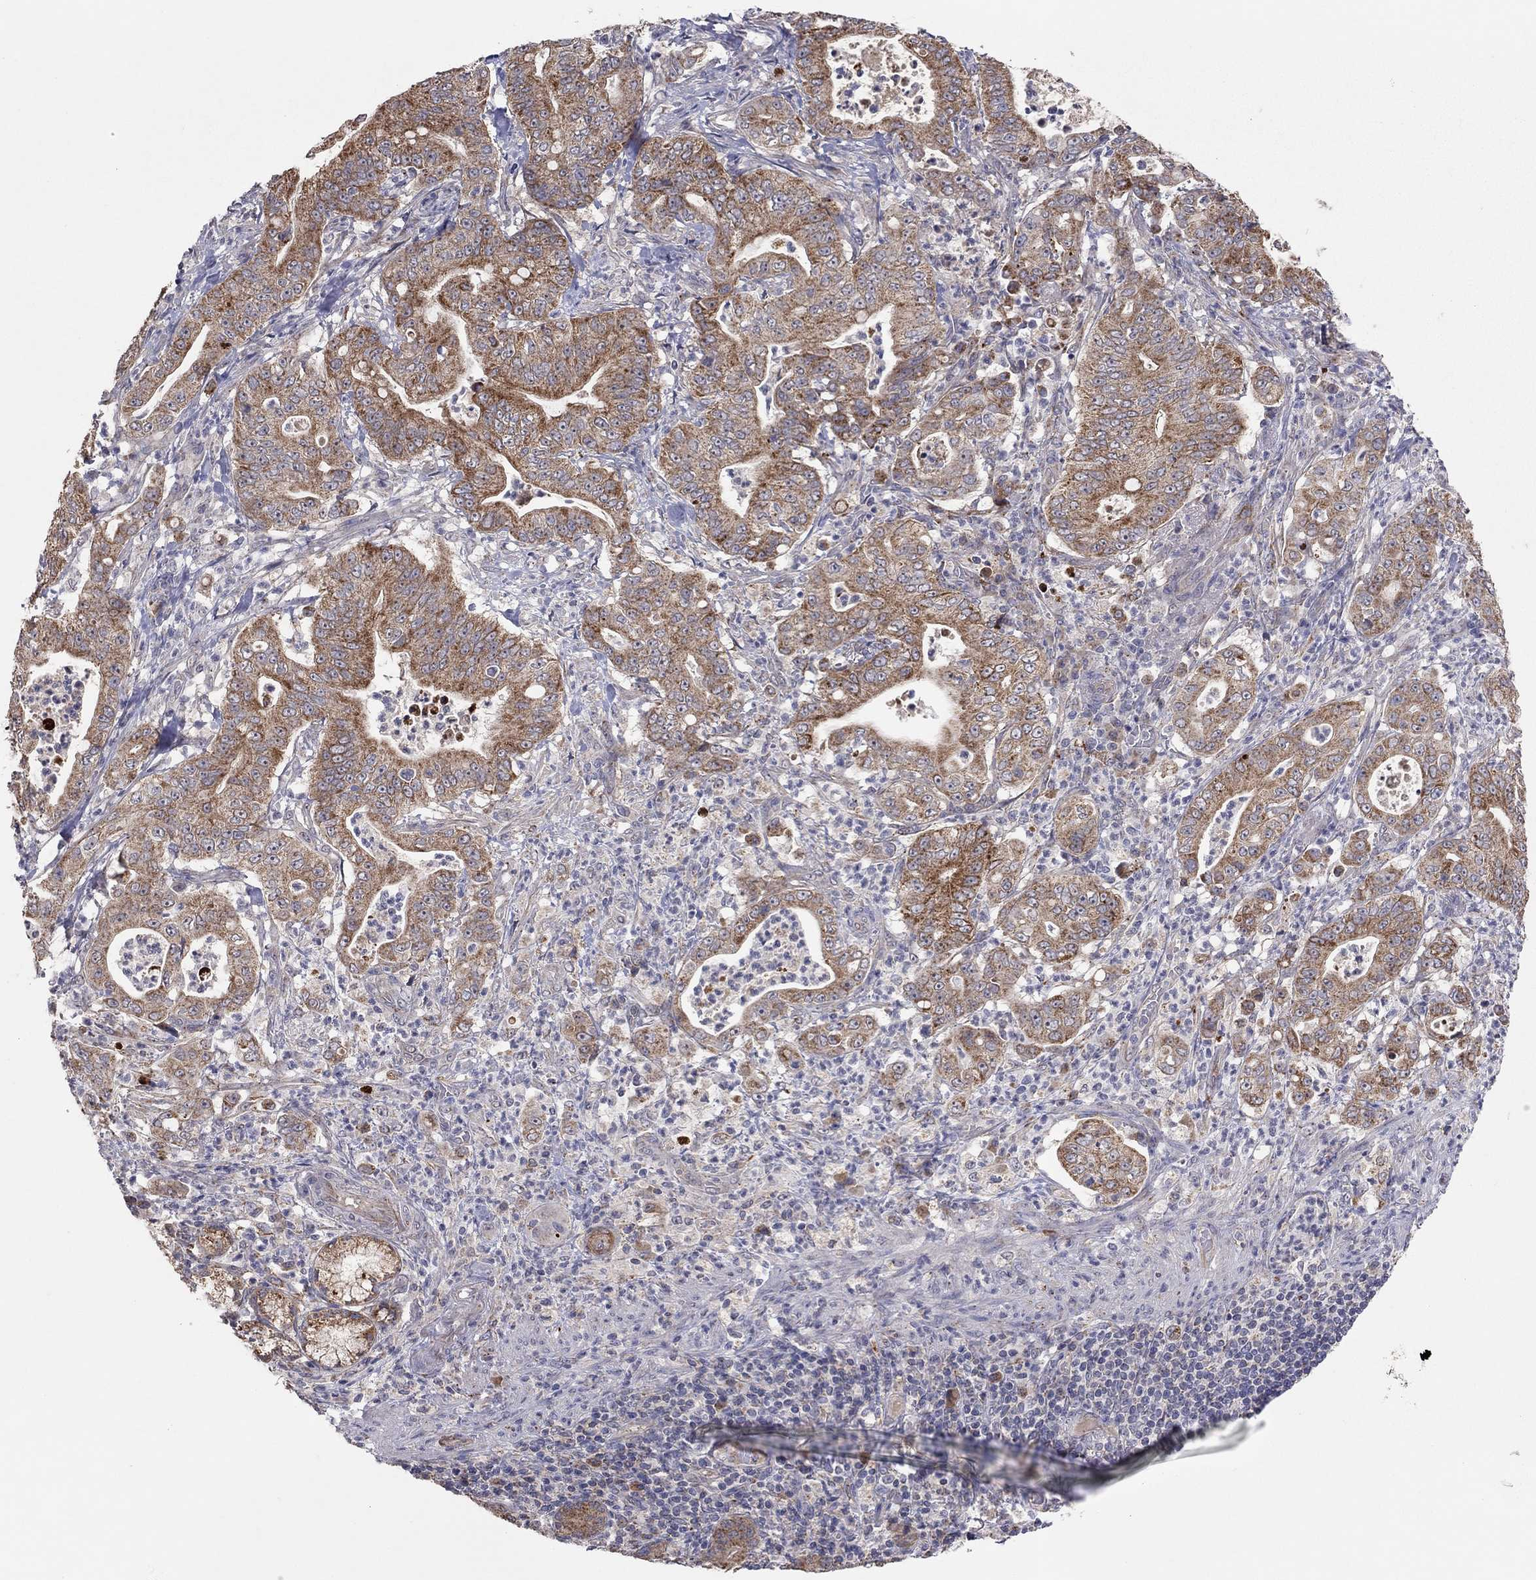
{"staining": {"intensity": "strong", "quantity": "25%-75%", "location": "cytoplasmic/membranous"}, "tissue": "pancreatic cancer", "cell_type": "Tumor cells", "image_type": "cancer", "snomed": [{"axis": "morphology", "description": "Adenocarcinoma, NOS"}, {"axis": "topography", "description": "Pancreas"}], "caption": "Pancreatic cancer tissue reveals strong cytoplasmic/membranous positivity in approximately 25%-75% of tumor cells", "gene": "CRACDL", "patient": {"sex": "male", "age": 71}}